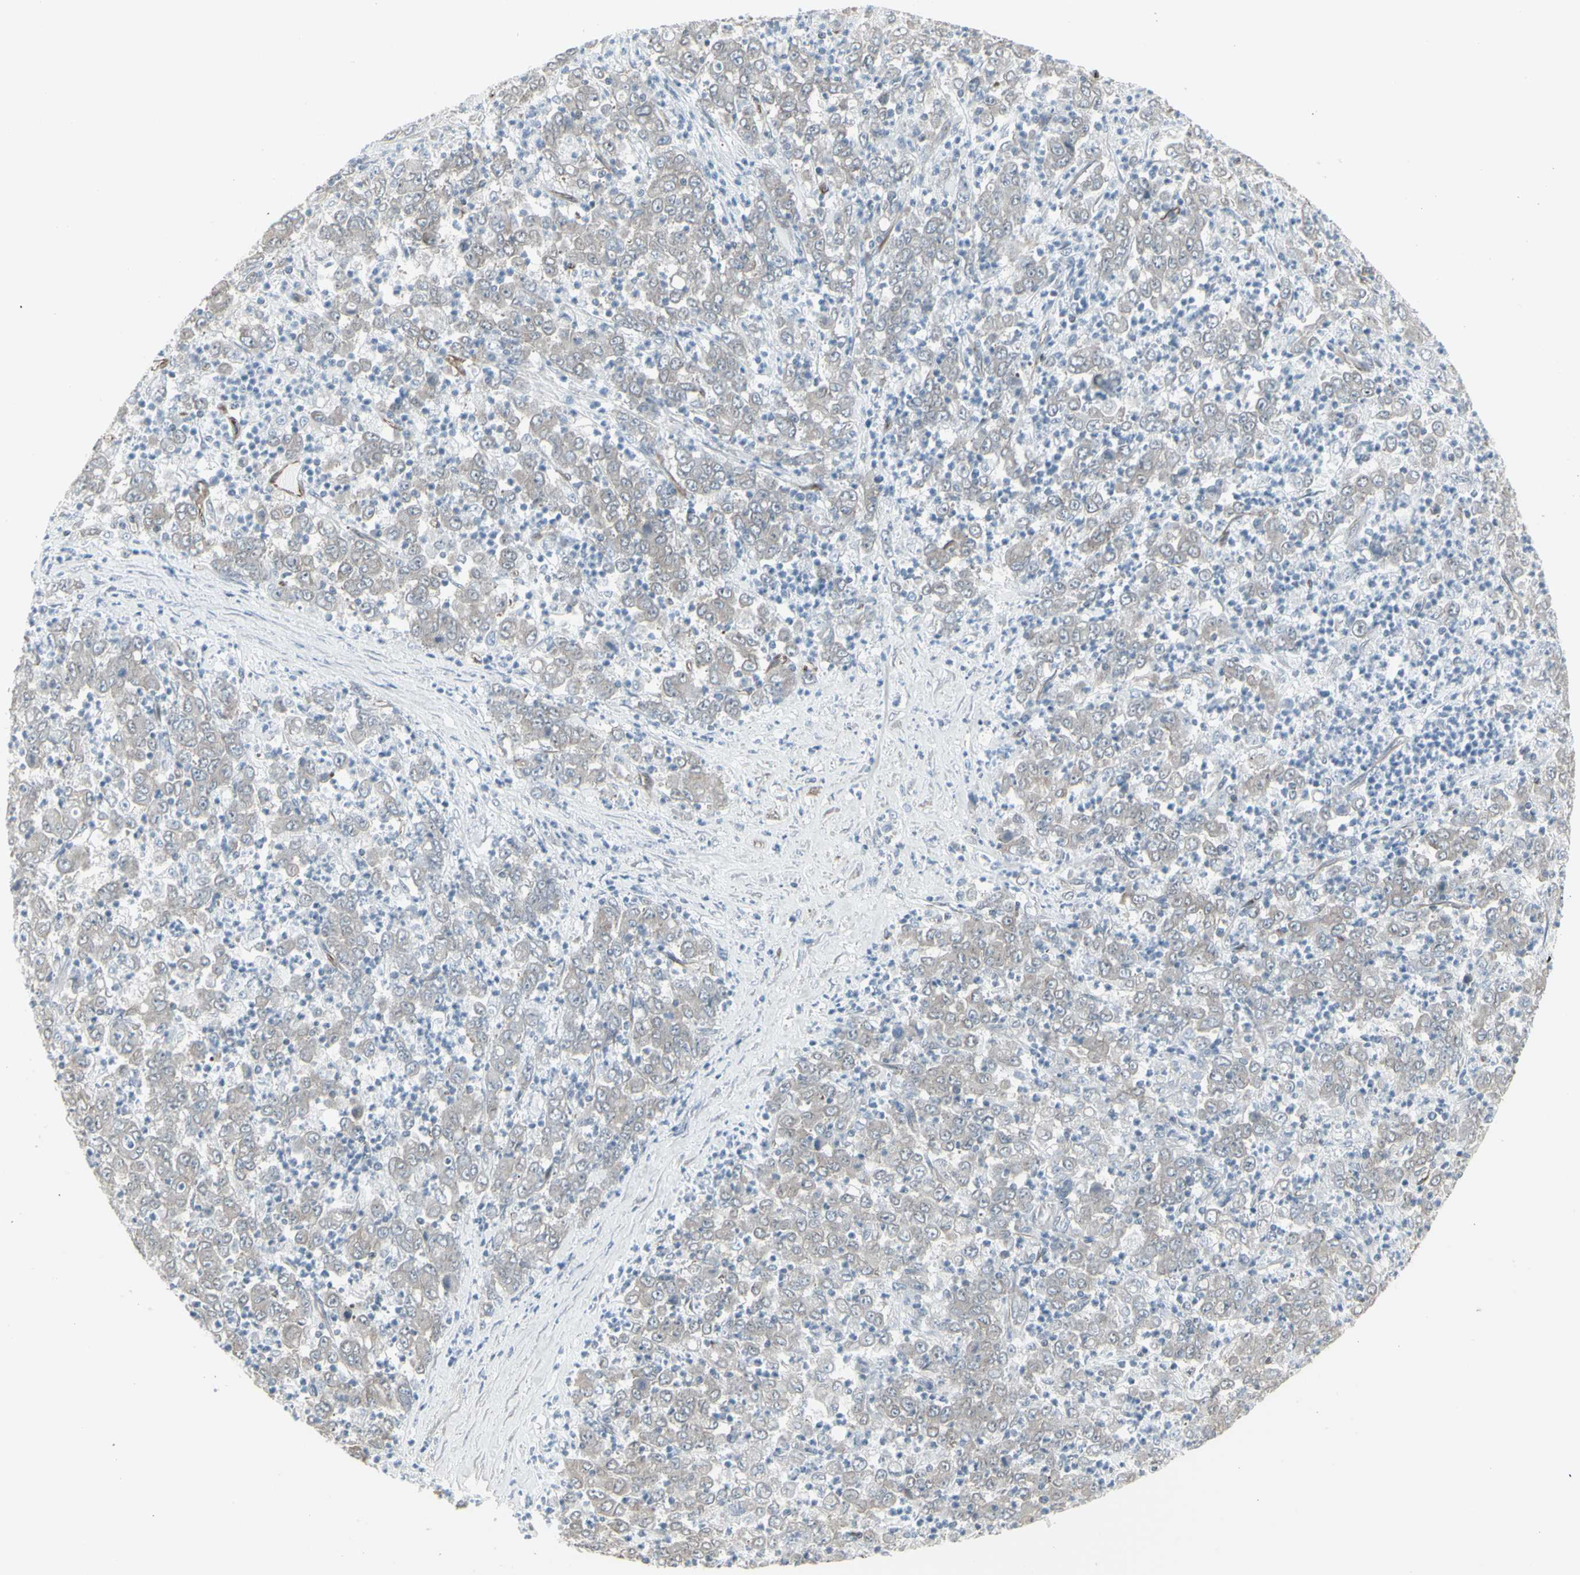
{"staining": {"intensity": "weak", "quantity": "<25%", "location": "cytoplasmic/membranous,nuclear"}, "tissue": "stomach cancer", "cell_type": "Tumor cells", "image_type": "cancer", "snomed": [{"axis": "morphology", "description": "Adenocarcinoma, NOS"}, {"axis": "topography", "description": "Stomach, lower"}], "caption": "The IHC micrograph has no significant staining in tumor cells of adenocarcinoma (stomach) tissue. (Stains: DAB (3,3'-diaminobenzidine) immunohistochemistry (IHC) with hematoxylin counter stain, Microscopy: brightfield microscopy at high magnification).", "gene": "DTX3L", "patient": {"sex": "female", "age": 71}}